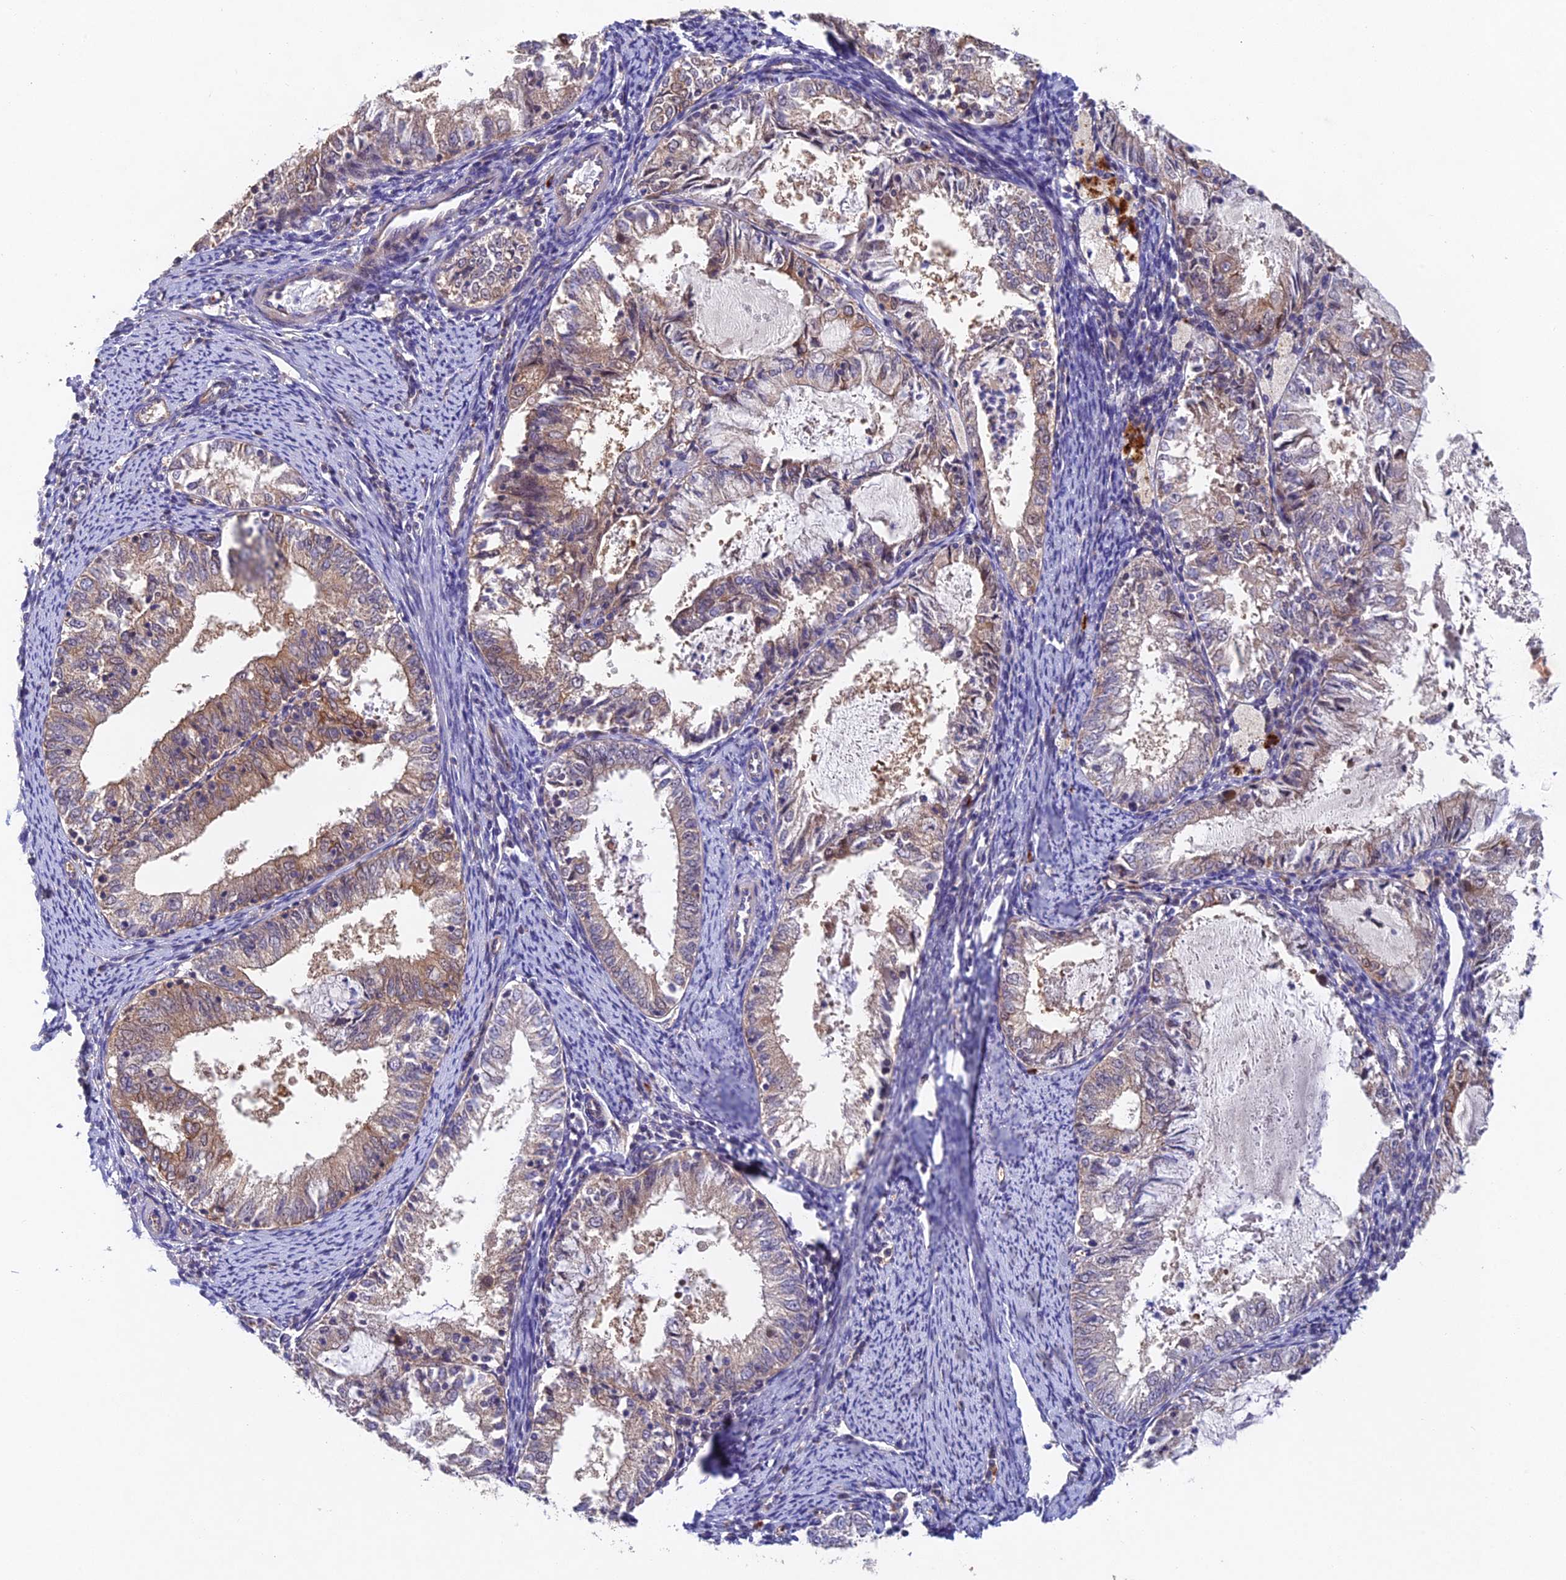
{"staining": {"intensity": "moderate", "quantity": "<25%", "location": "cytoplasmic/membranous"}, "tissue": "endometrial cancer", "cell_type": "Tumor cells", "image_type": "cancer", "snomed": [{"axis": "morphology", "description": "Adenocarcinoma, NOS"}, {"axis": "topography", "description": "Endometrium"}], "caption": "Human endometrial adenocarcinoma stained for a protein (brown) reveals moderate cytoplasmic/membranous positive staining in approximately <25% of tumor cells.", "gene": "NSMCE1", "patient": {"sex": "female", "age": 57}}